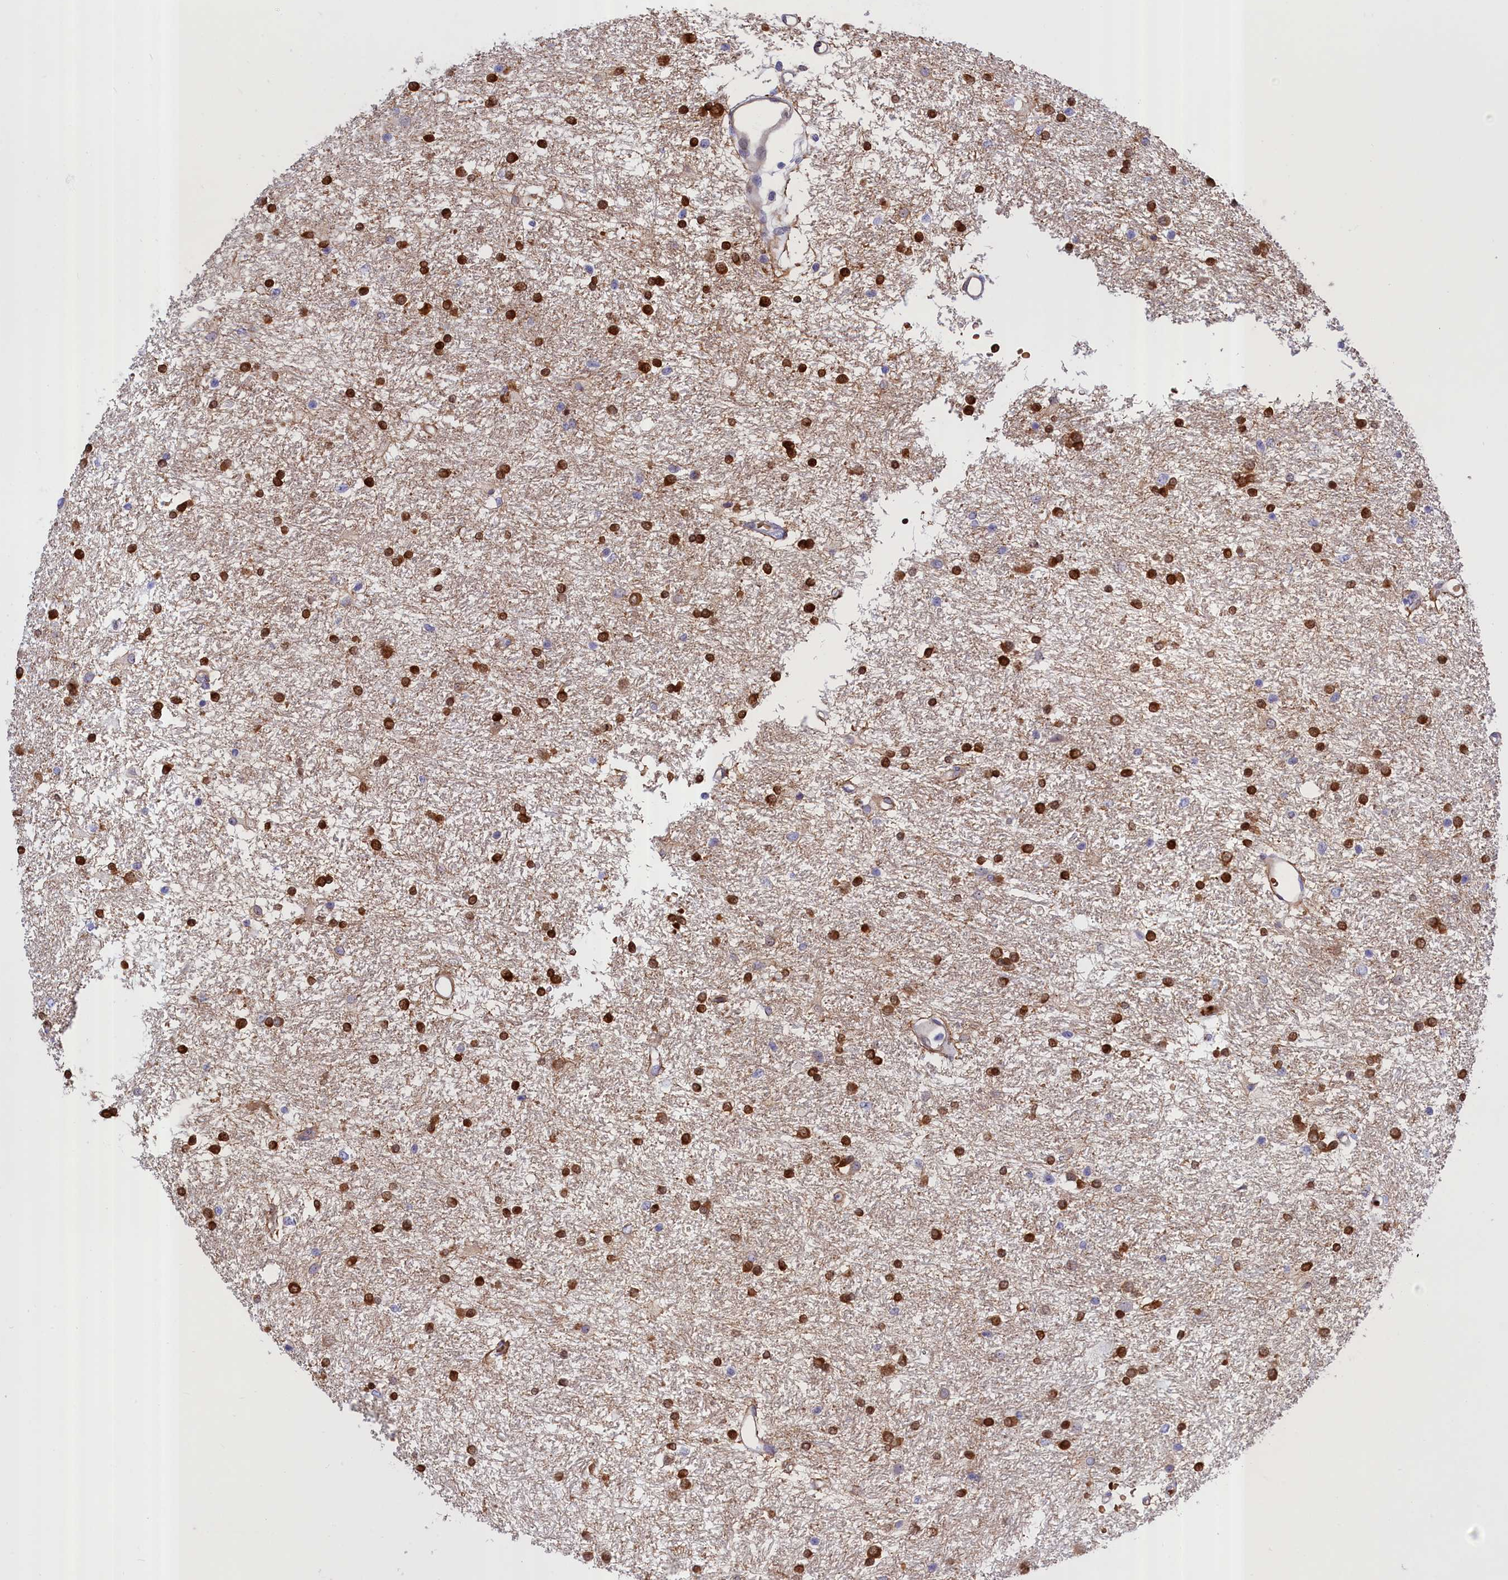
{"staining": {"intensity": "strong", "quantity": ">75%", "location": "nuclear"}, "tissue": "glioma", "cell_type": "Tumor cells", "image_type": "cancer", "snomed": [{"axis": "morphology", "description": "Glioma, malignant, High grade"}, {"axis": "topography", "description": "Brain"}], "caption": "Protein positivity by IHC exhibits strong nuclear expression in approximately >75% of tumor cells in high-grade glioma (malignant).", "gene": "ABCC12", "patient": {"sex": "male", "age": 77}}